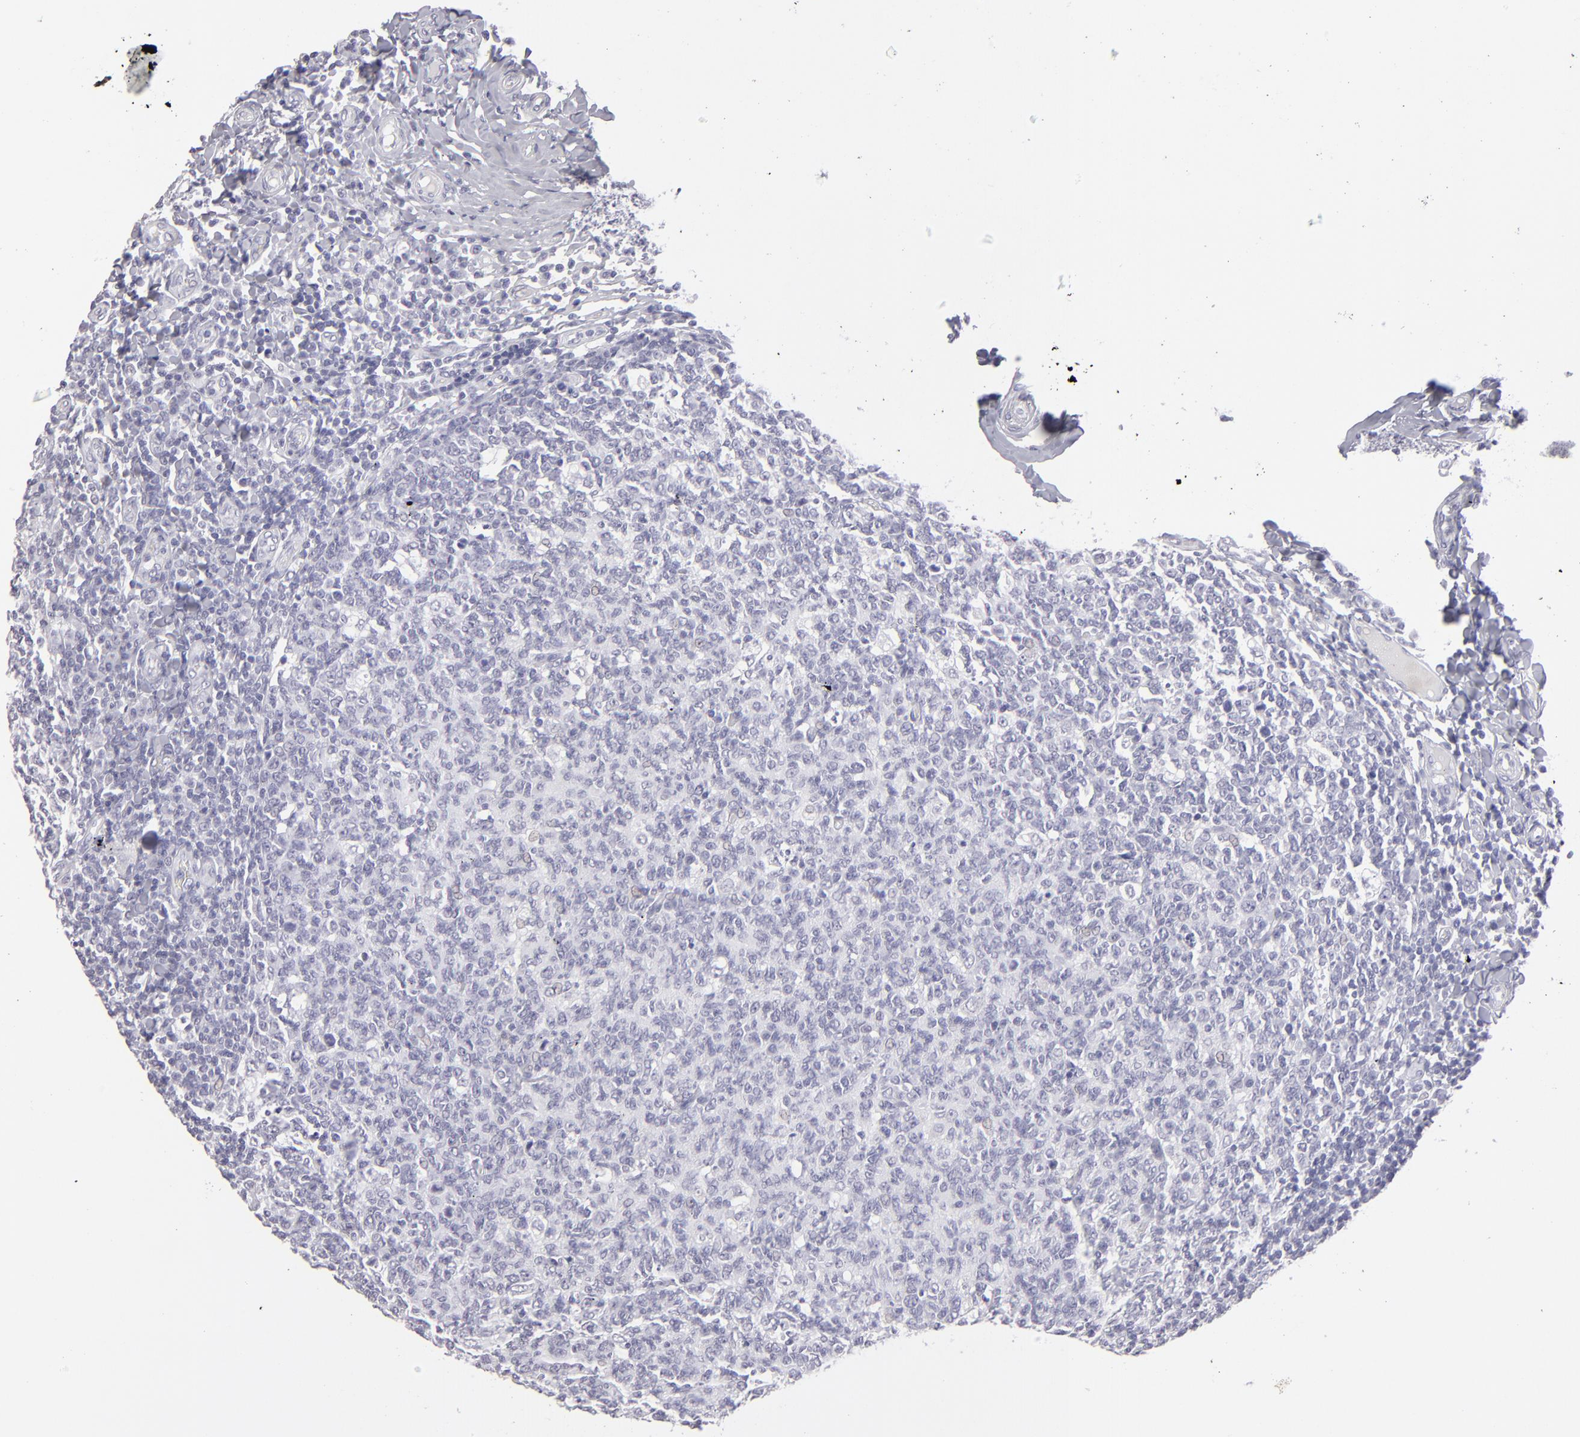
{"staining": {"intensity": "negative", "quantity": "none", "location": "none"}, "tissue": "tonsil", "cell_type": "Germinal center cells", "image_type": "normal", "snomed": [{"axis": "morphology", "description": "Normal tissue, NOS"}, {"axis": "topography", "description": "Tonsil"}], "caption": "Histopathology image shows no significant protein positivity in germinal center cells of unremarkable tonsil. Nuclei are stained in blue.", "gene": "ALDOB", "patient": {"sex": "male", "age": 6}}